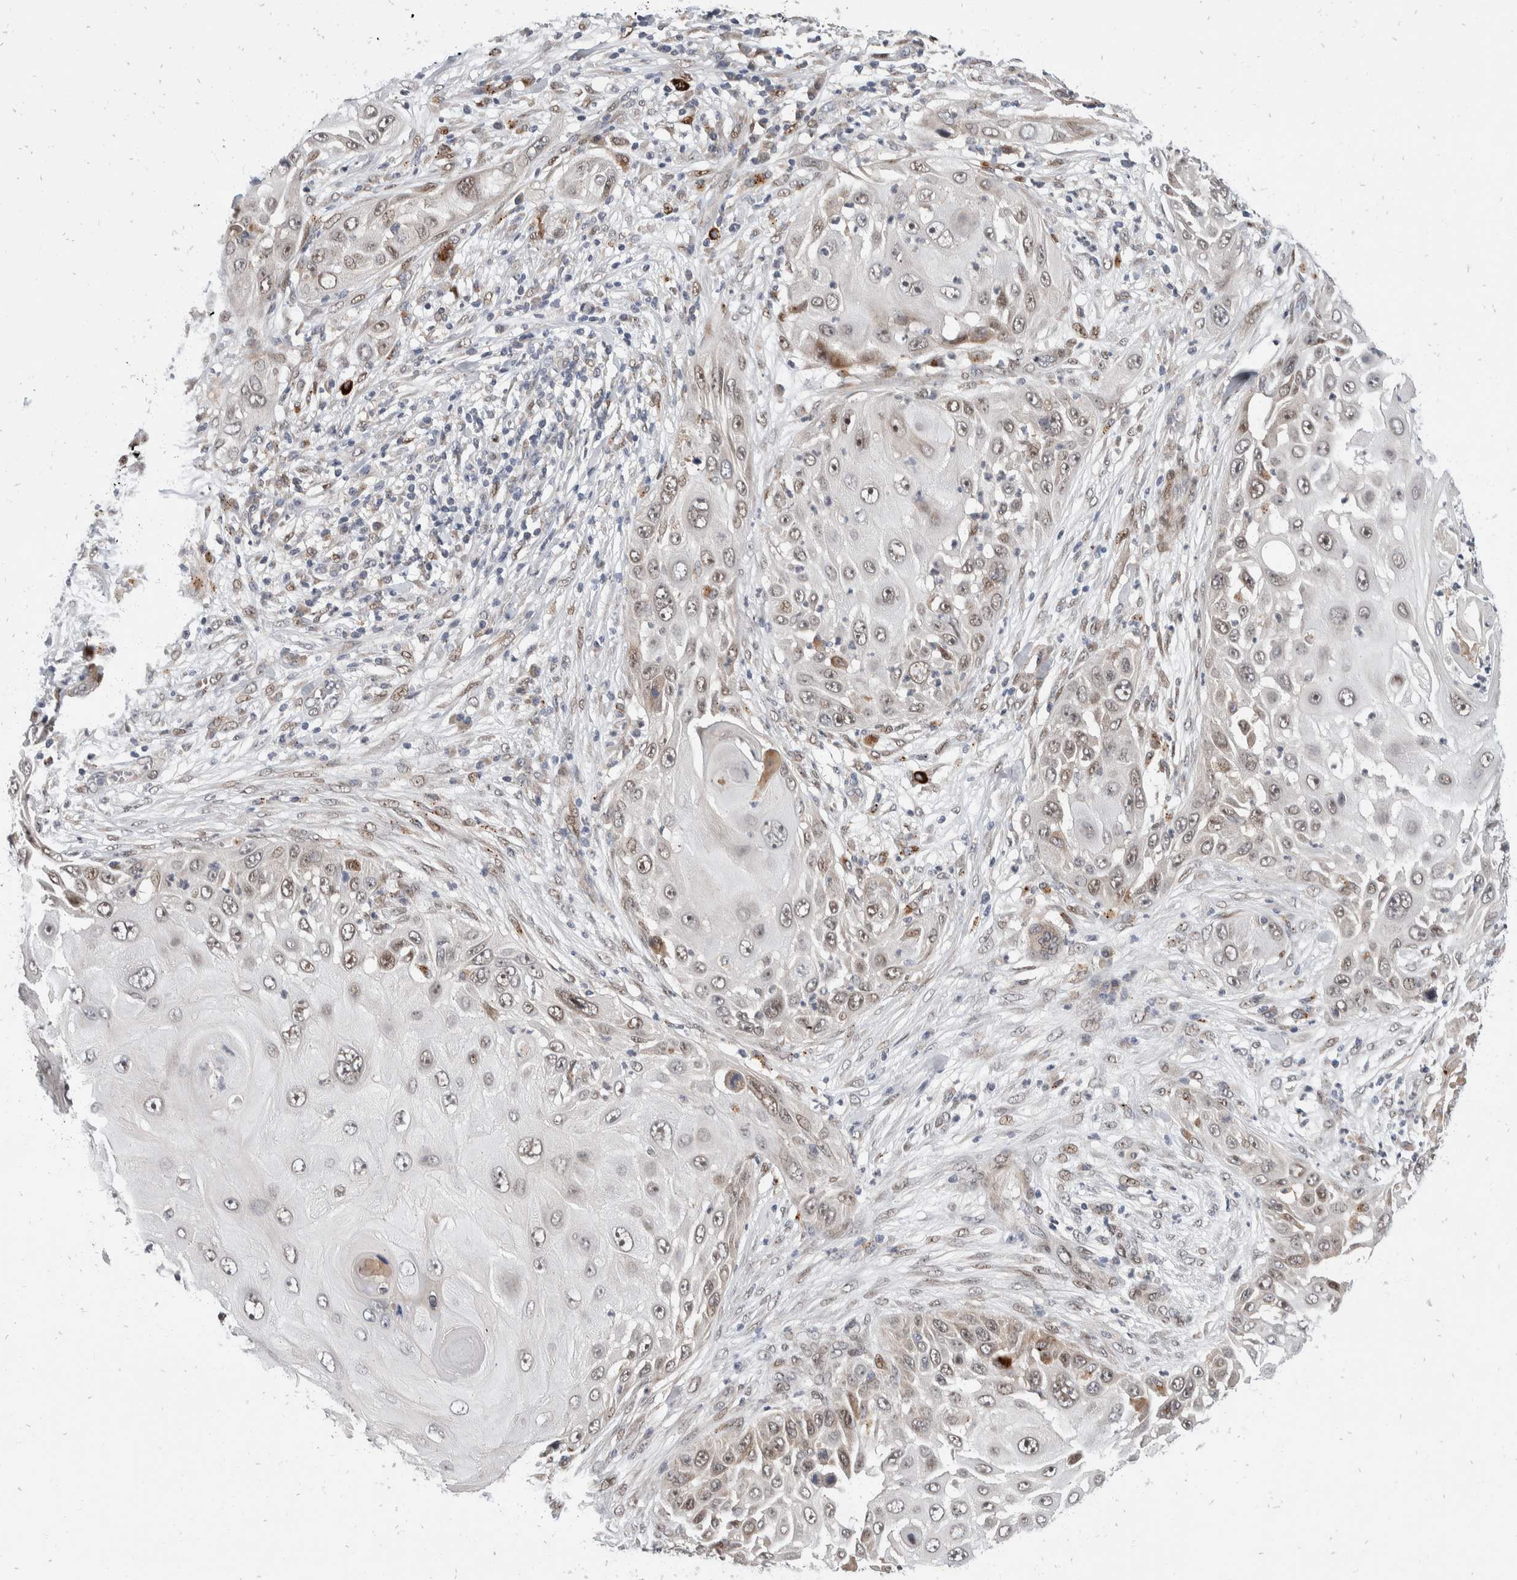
{"staining": {"intensity": "moderate", "quantity": ">75%", "location": "nuclear"}, "tissue": "skin cancer", "cell_type": "Tumor cells", "image_type": "cancer", "snomed": [{"axis": "morphology", "description": "Squamous cell carcinoma, NOS"}, {"axis": "topography", "description": "Skin"}], "caption": "Immunohistochemistry of human squamous cell carcinoma (skin) demonstrates medium levels of moderate nuclear positivity in approximately >75% of tumor cells. Using DAB (3,3'-diaminobenzidine) (brown) and hematoxylin (blue) stains, captured at high magnification using brightfield microscopy.", "gene": "ZNF703", "patient": {"sex": "female", "age": 44}}